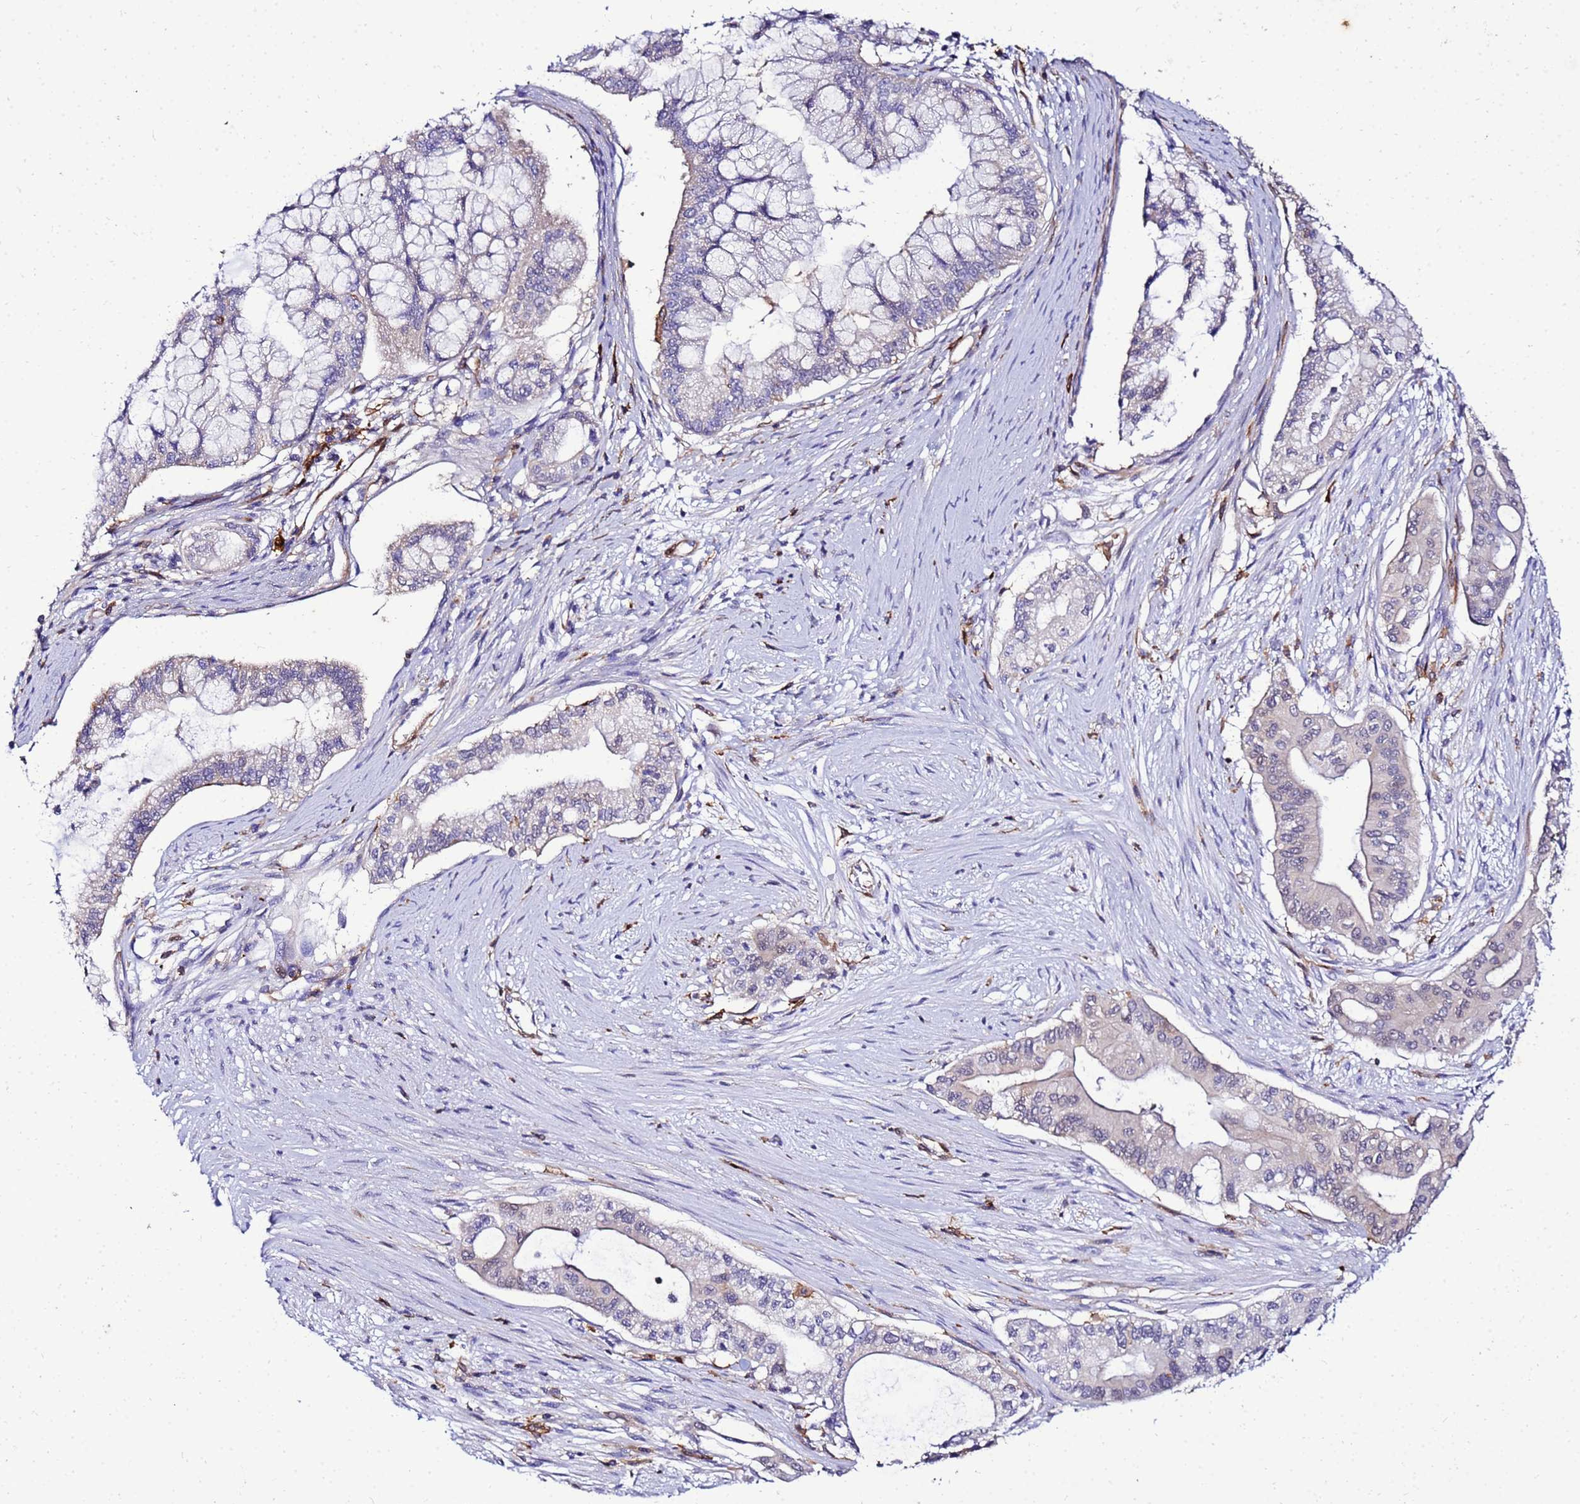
{"staining": {"intensity": "negative", "quantity": "none", "location": "none"}, "tissue": "pancreatic cancer", "cell_type": "Tumor cells", "image_type": "cancer", "snomed": [{"axis": "morphology", "description": "Adenocarcinoma, NOS"}, {"axis": "topography", "description": "Pancreas"}], "caption": "Human pancreatic adenocarcinoma stained for a protein using IHC shows no expression in tumor cells.", "gene": "DBNDD2", "patient": {"sex": "male", "age": 46}}